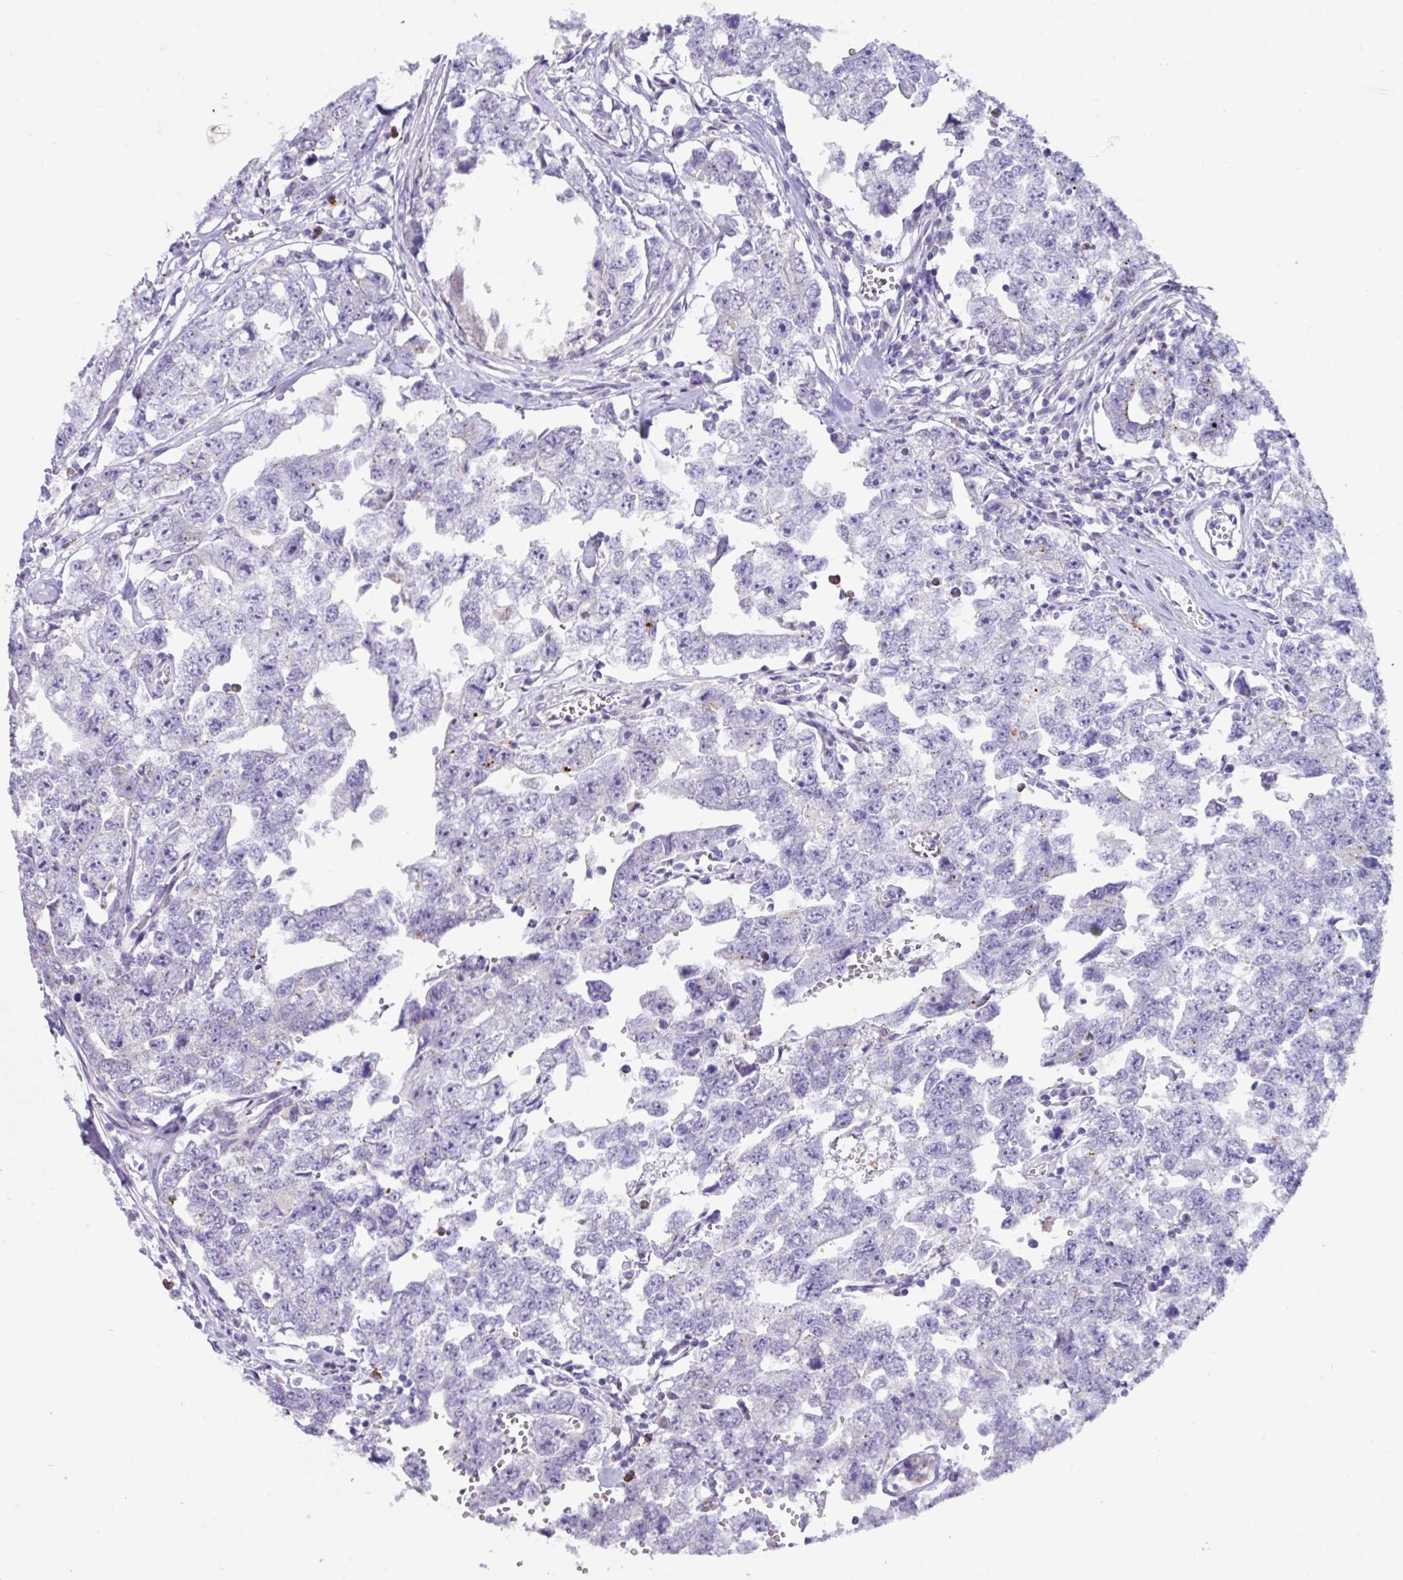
{"staining": {"intensity": "negative", "quantity": "none", "location": "none"}, "tissue": "testis cancer", "cell_type": "Tumor cells", "image_type": "cancer", "snomed": [{"axis": "morphology", "description": "Carcinoma, Embryonal, NOS"}, {"axis": "topography", "description": "Testis"}], "caption": "Tumor cells show no significant protein positivity in testis cancer (embryonal carcinoma).", "gene": "ZNF524", "patient": {"sex": "male", "age": 22}}